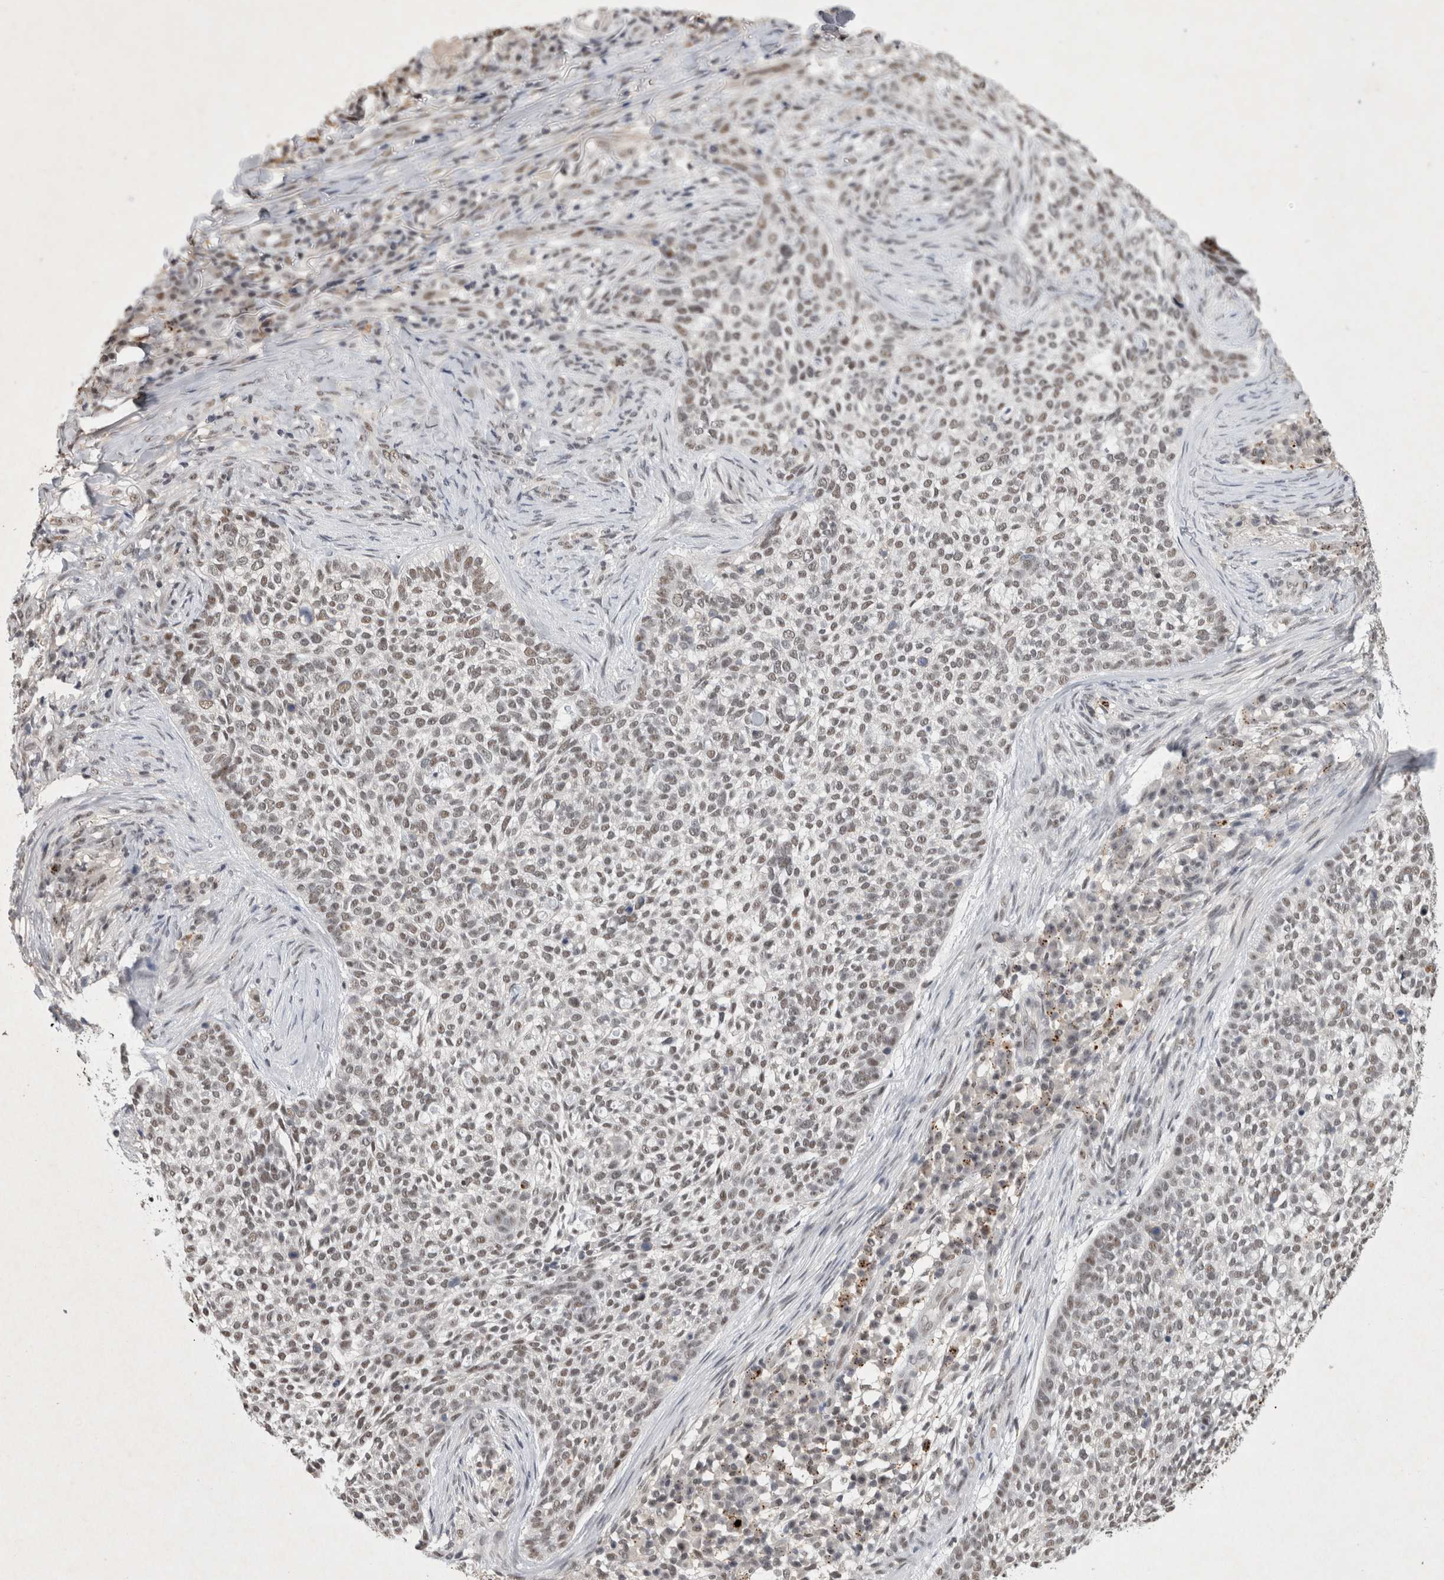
{"staining": {"intensity": "weak", "quantity": ">75%", "location": "nuclear"}, "tissue": "skin cancer", "cell_type": "Tumor cells", "image_type": "cancer", "snomed": [{"axis": "morphology", "description": "Basal cell carcinoma"}, {"axis": "topography", "description": "Skin"}], "caption": "Protein expression analysis of skin basal cell carcinoma reveals weak nuclear expression in approximately >75% of tumor cells.", "gene": "XRCC5", "patient": {"sex": "female", "age": 64}}